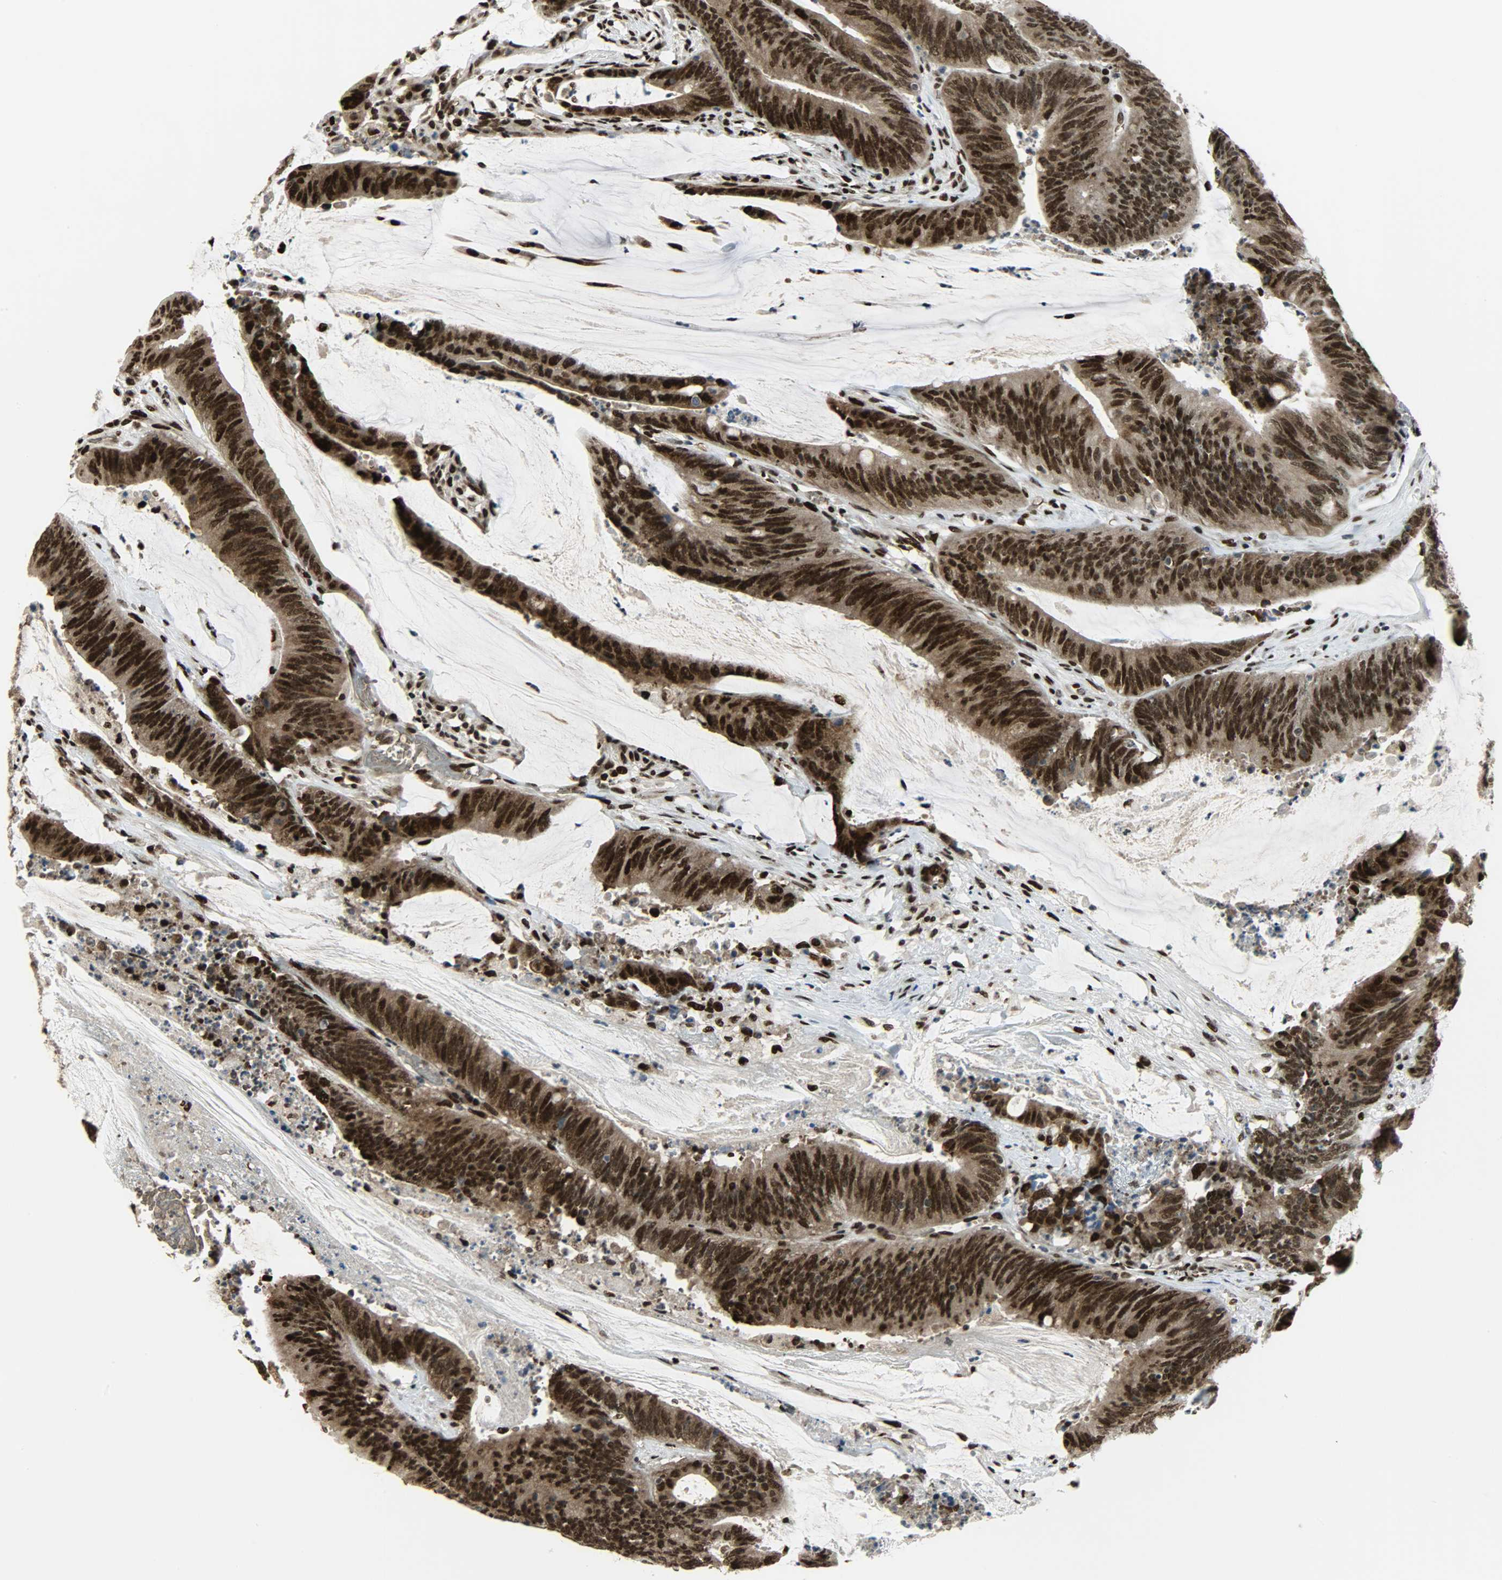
{"staining": {"intensity": "strong", "quantity": ">75%", "location": "cytoplasmic/membranous,nuclear"}, "tissue": "colorectal cancer", "cell_type": "Tumor cells", "image_type": "cancer", "snomed": [{"axis": "morphology", "description": "Adenocarcinoma, NOS"}, {"axis": "topography", "description": "Rectum"}], "caption": "The immunohistochemical stain shows strong cytoplasmic/membranous and nuclear positivity in tumor cells of adenocarcinoma (colorectal) tissue.", "gene": "SNAI1", "patient": {"sex": "female", "age": 66}}